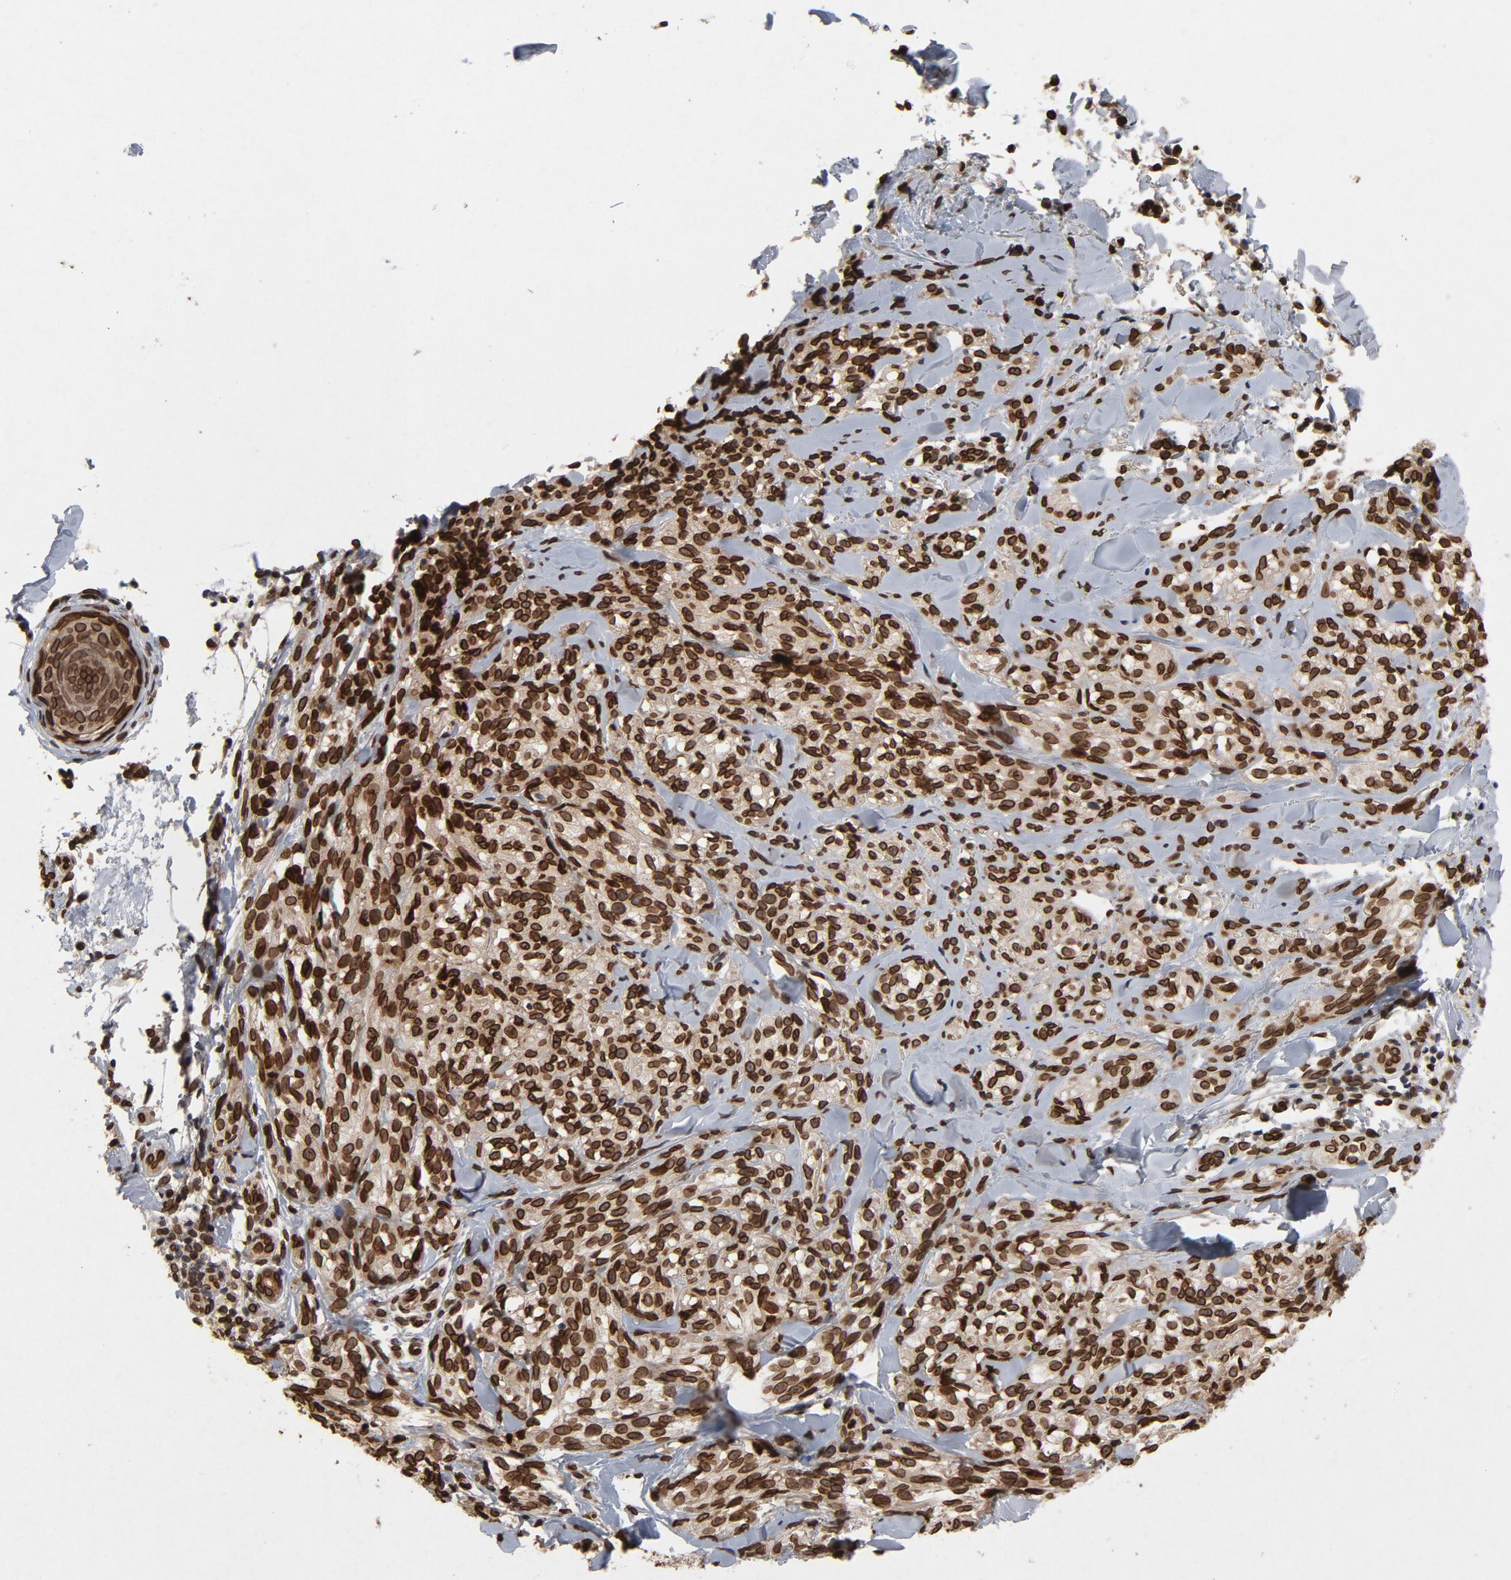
{"staining": {"intensity": "strong", "quantity": ">75%", "location": "cytoplasmic/membranous,nuclear"}, "tissue": "melanoma", "cell_type": "Tumor cells", "image_type": "cancer", "snomed": [{"axis": "morphology", "description": "Malignant melanoma, Metastatic site"}, {"axis": "topography", "description": "Skin"}], "caption": "A brown stain shows strong cytoplasmic/membranous and nuclear expression of a protein in malignant melanoma (metastatic site) tumor cells. (DAB = brown stain, brightfield microscopy at high magnification).", "gene": "LMNA", "patient": {"sex": "female", "age": 66}}